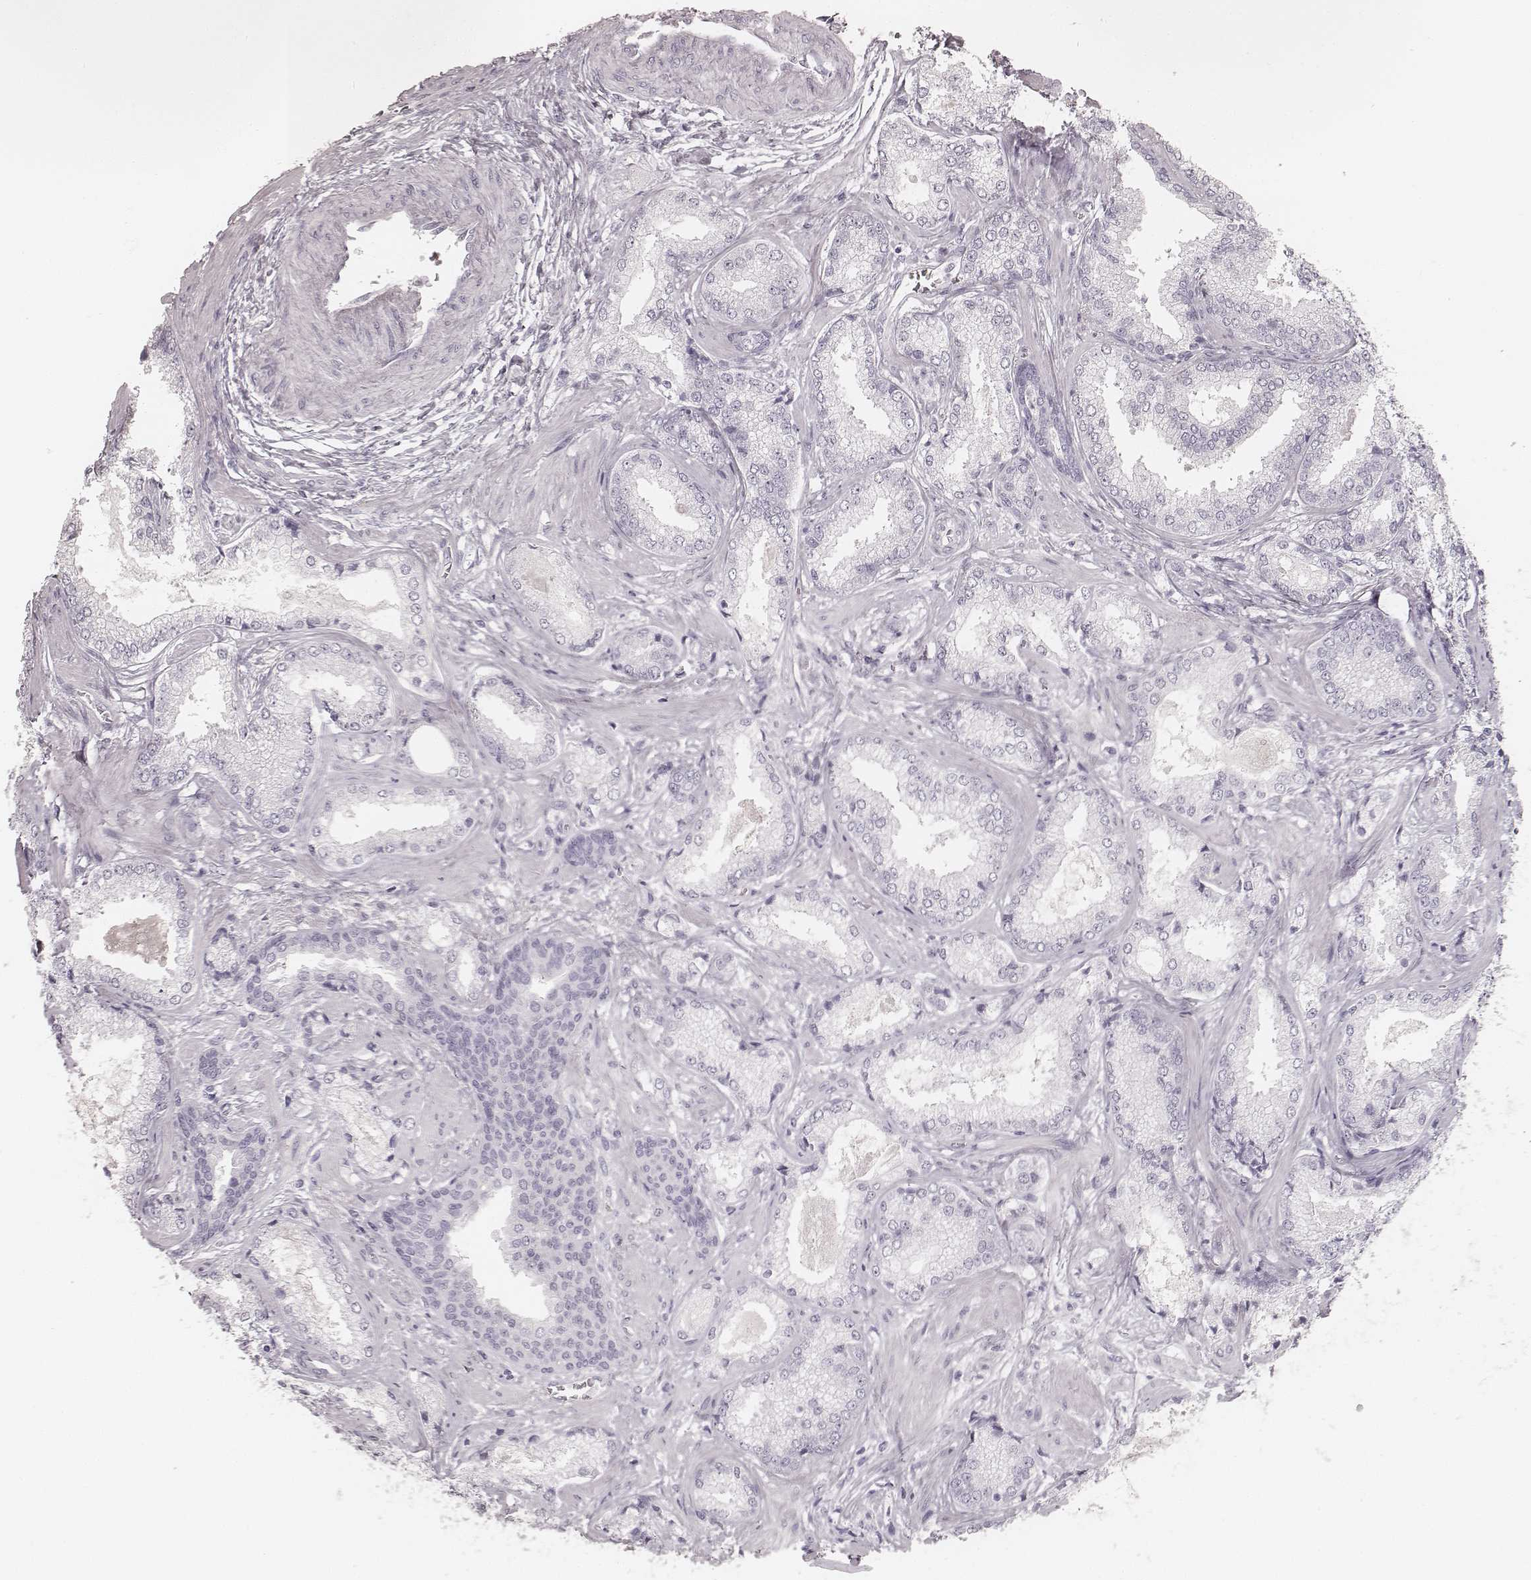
{"staining": {"intensity": "negative", "quantity": "none", "location": "none"}, "tissue": "prostate cancer", "cell_type": "Tumor cells", "image_type": "cancer", "snomed": [{"axis": "morphology", "description": "Adenocarcinoma, Low grade"}, {"axis": "topography", "description": "Prostate"}], "caption": "The photomicrograph demonstrates no significant expression in tumor cells of prostate cancer.", "gene": "KRT72", "patient": {"sex": "male", "age": 56}}